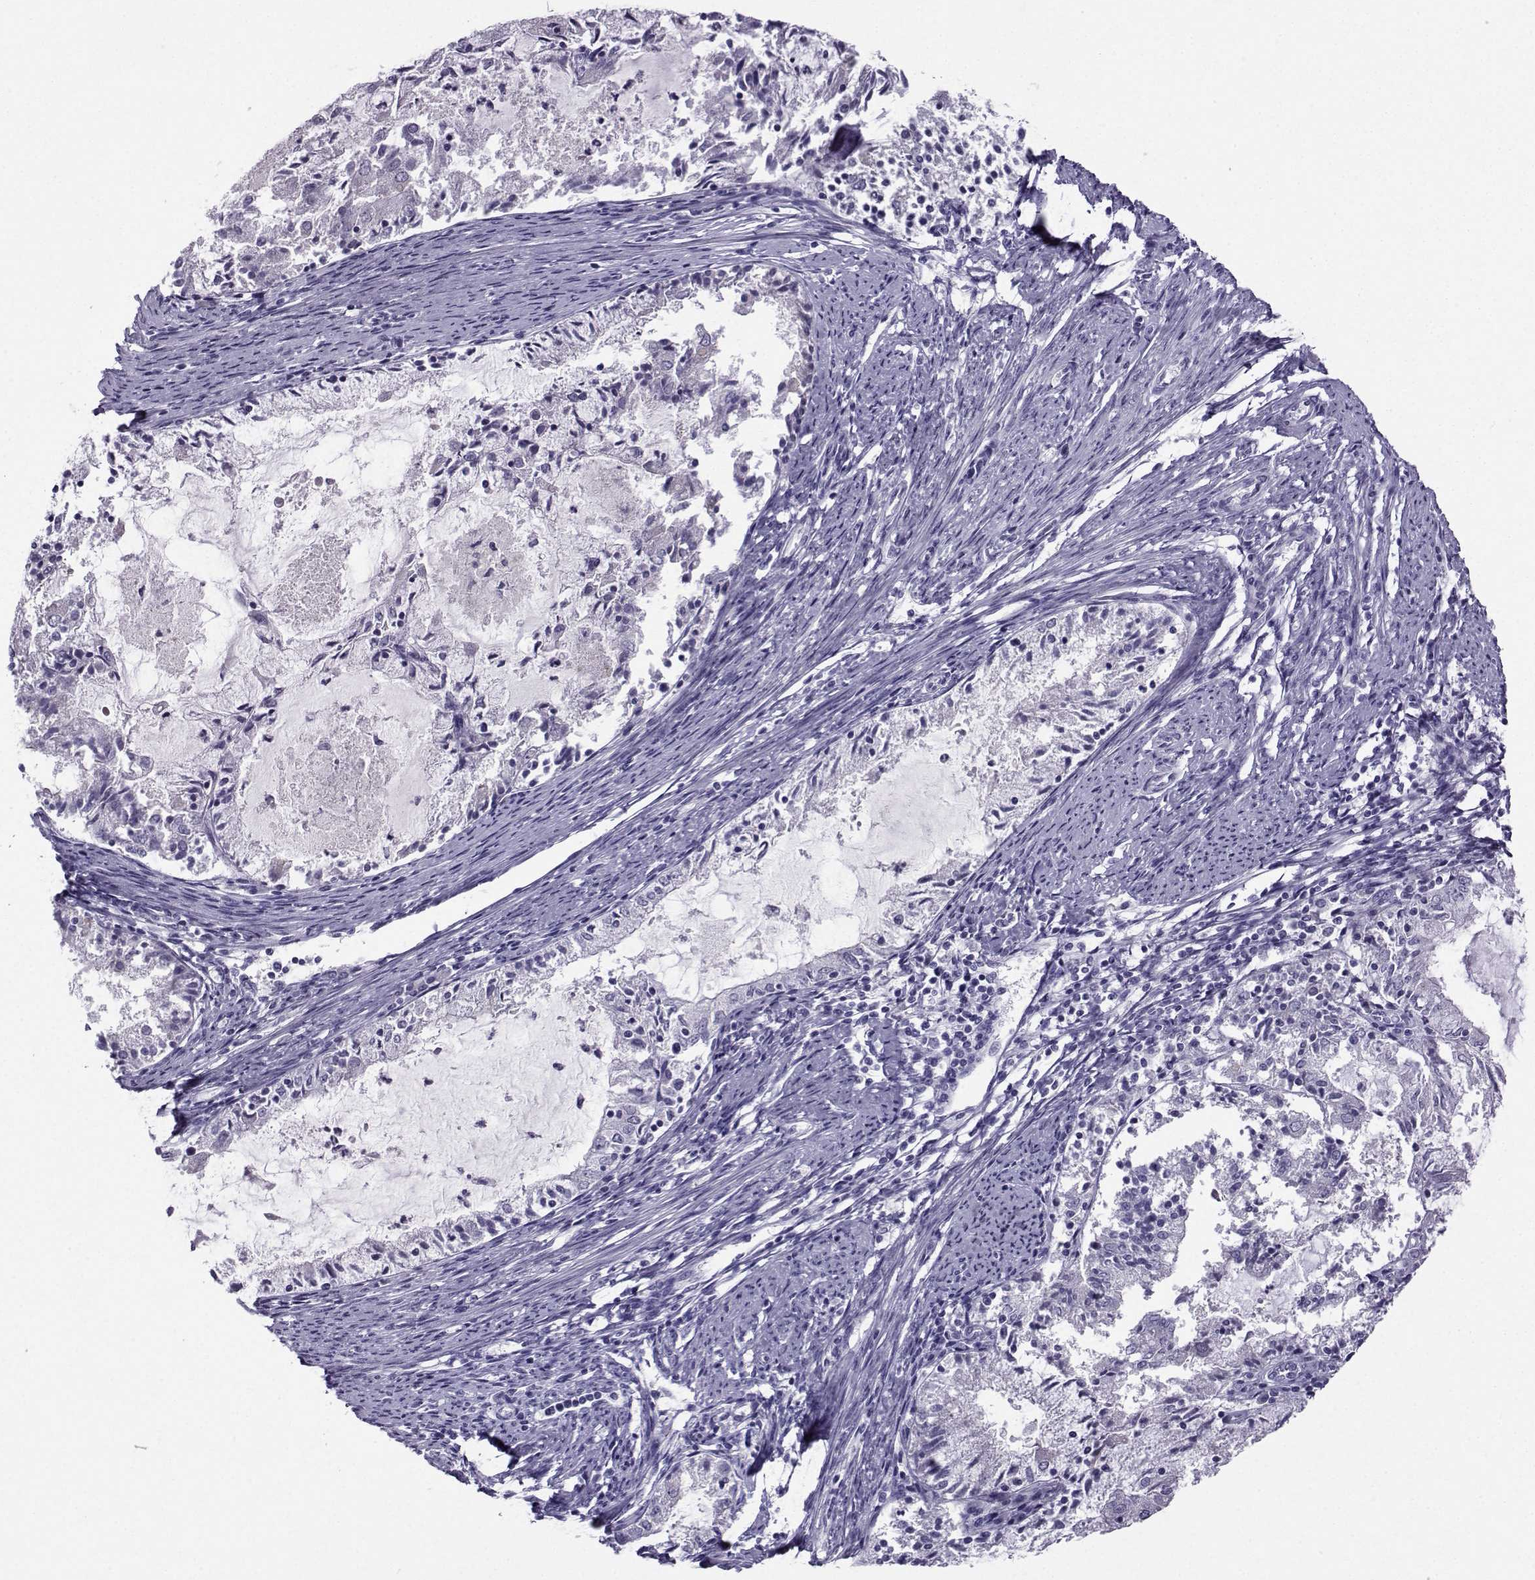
{"staining": {"intensity": "negative", "quantity": "none", "location": "none"}, "tissue": "endometrial cancer", "cell_type": "Tumor cells", "image_type": "cancer", "snomed": [{"axis": "morphology", "description": "Adenocarcinoma, NOS"}, {"axis": "topography", "description": "Endometrium"}], "caption": "Immunohistochemistry (IHC) of endometrial adenocarcinoma demonstrates no positivity in tumor cells.", "gene": "ARMC2", "patient": {"sex": "female", "age": 57}}